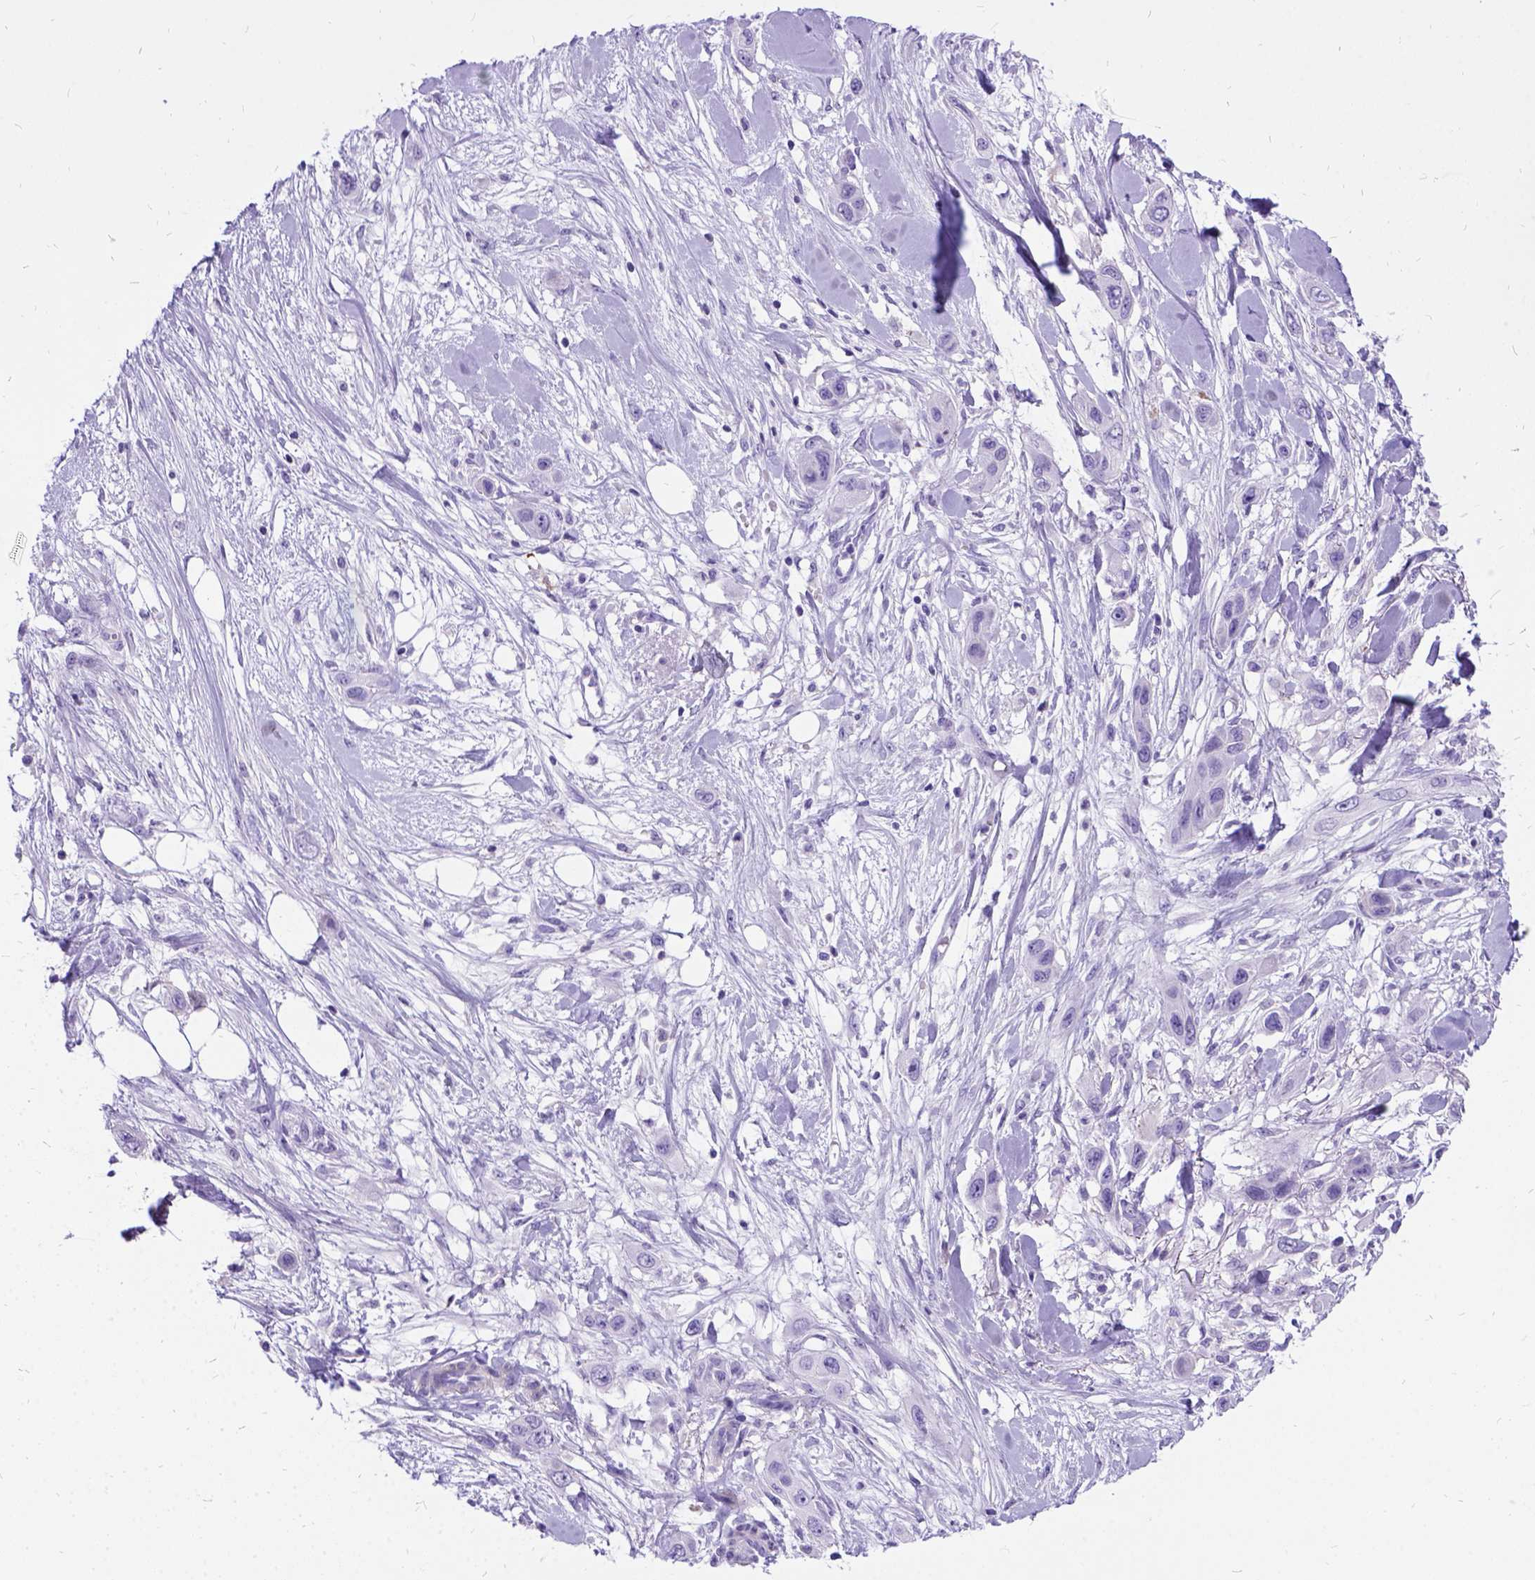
{"staining": {"intensity": "negative", "quantity": "none", "location": "none"}, "tissue": "skin cancer", "cell_type": "Tumor cells", "image_type": "cancer", "snomed": [{"axis": "morphology", "description": "Squamous cell carcinoma, NOS"}, {"axis": "topography", "description": "Skin"}], "caption": "DAB (3,3'-diaminobenzidine) immunohistochemical staining of skin squamous cell carcinoma displays no significant expression in tumor cells.", "gene": "PRG2", "patient": {"sex": "male", "age": 79}}